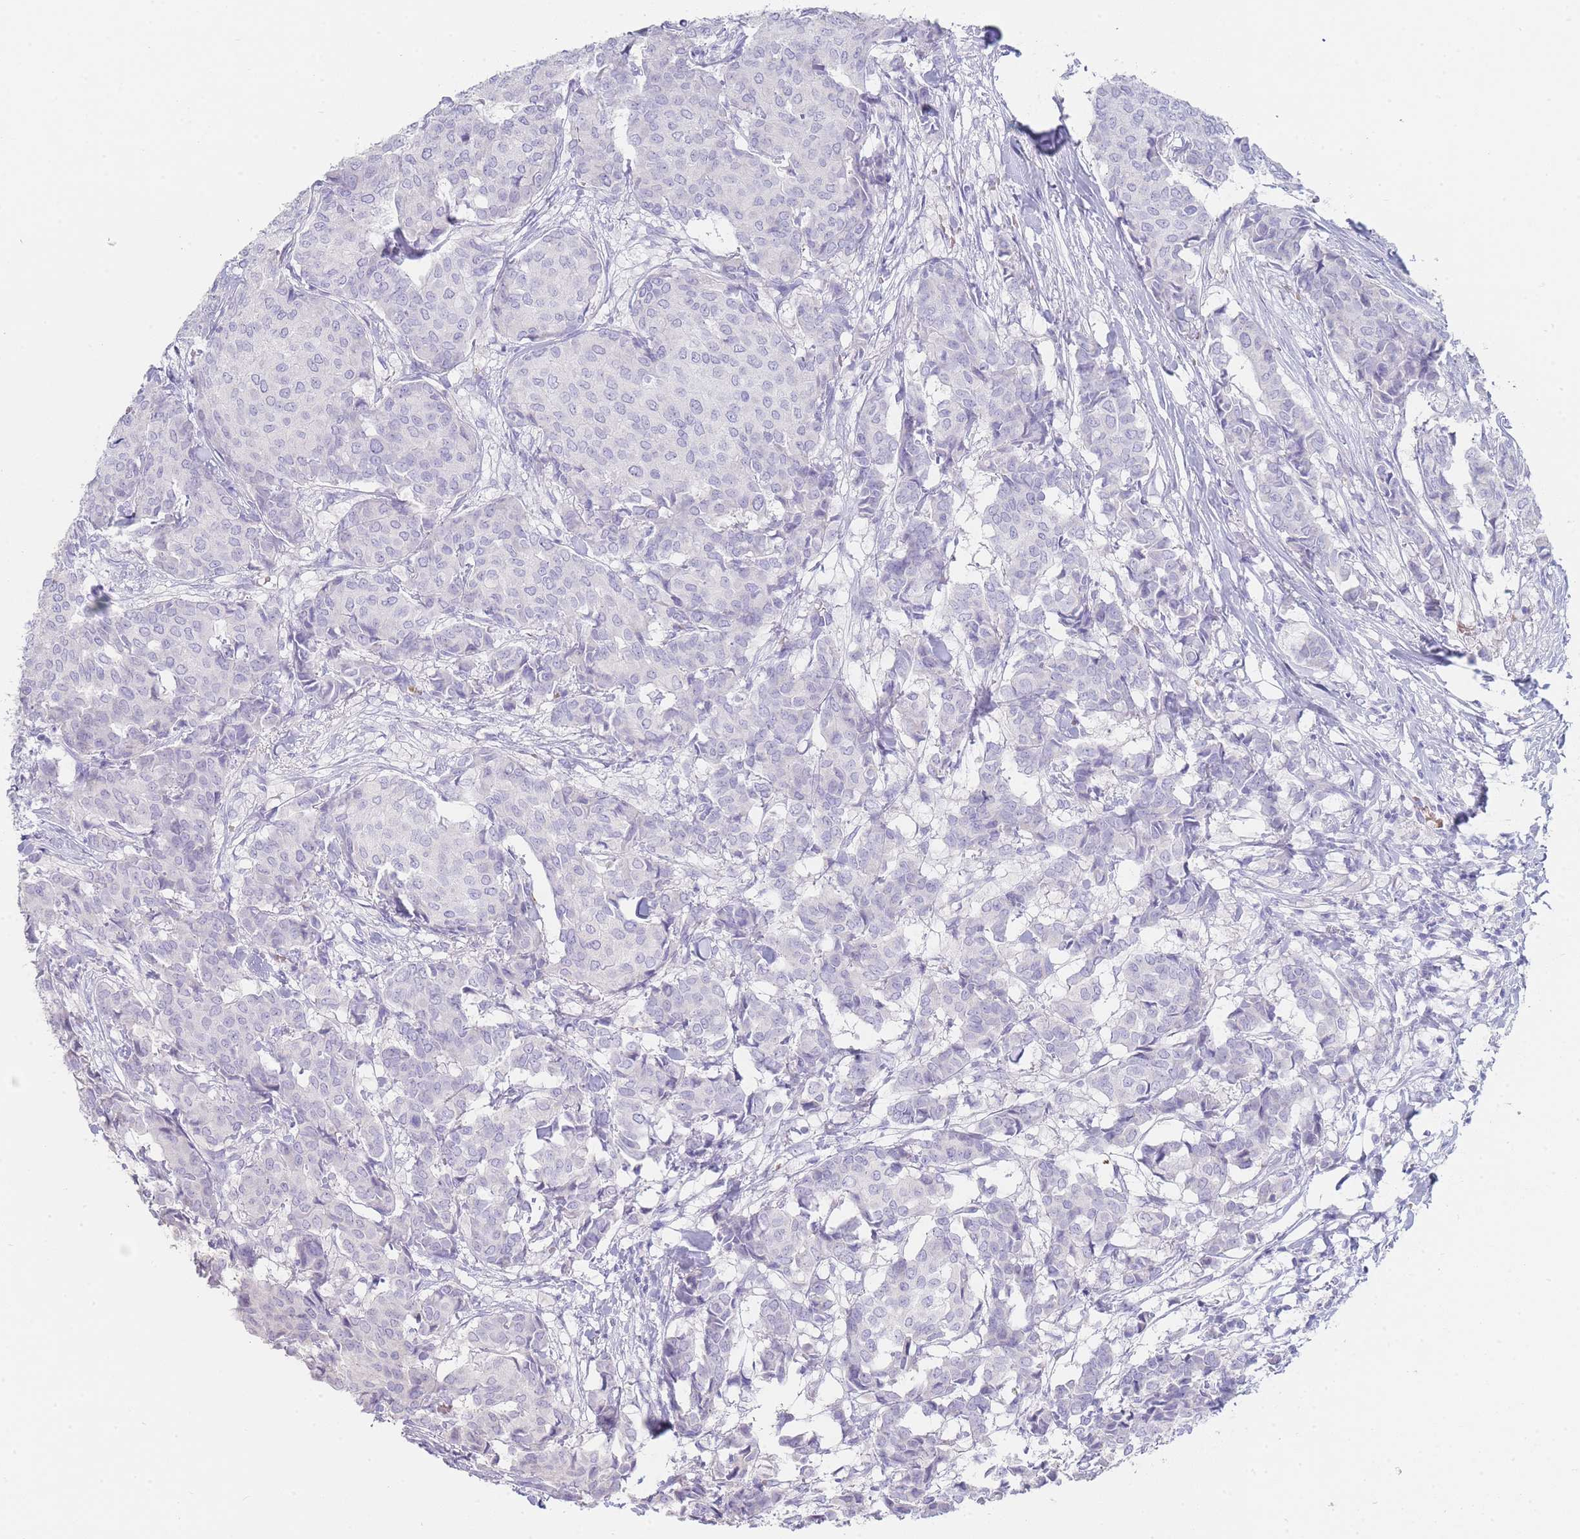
{"staining": {"intensity": "negative", "quantity": "none", "location": "none"}, "tissue": "breast cancer", "cell_type": "Tumor cells", "image_type": "cancer", "snomed": [{"axis": "morphology", "description": "Duct carcinoma"}, {"axis": "topography", "description": "Breast"}], "caption": "Tumor cells show no significant staining in intraductal carcinoma (breast). The staining is performed using DAB (3,3'-diaminobenzidine) brown chromogen with nuclei counter-stained in using hematoxylin.", "gene": "HBG2", "patient": {"sex": "female", "age": 75}}